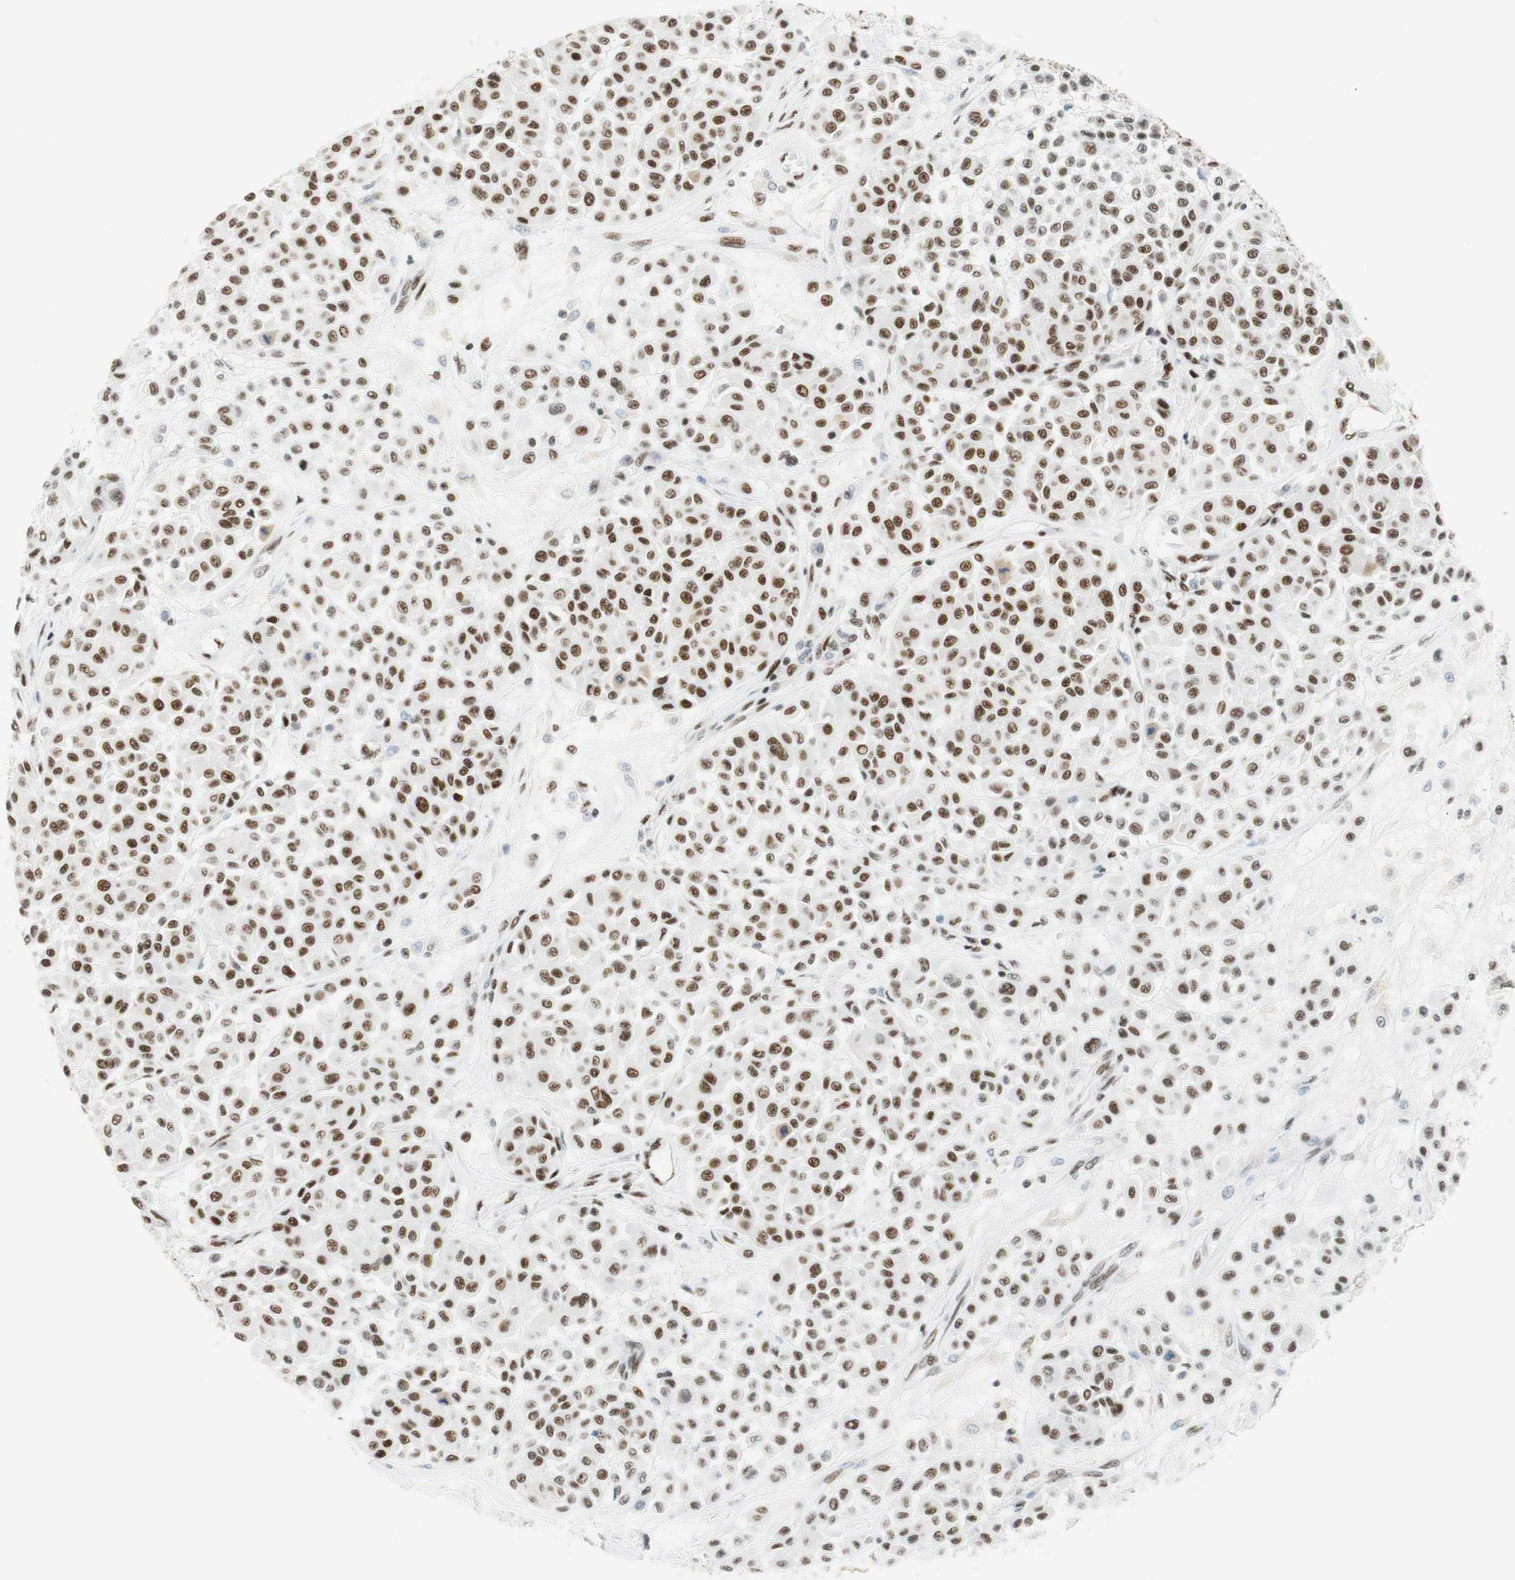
{"staining": {"intensity": "moderate", "quantity": ">75%", "location": "nuclear"}, "tissue": "melanoma", "cell_type": "Tumor cells", "image_type": "cancer", "snomed": [{"axis": "morphology", "description": "Malignant melanoma, Metastatic site"}, {"axis": "topography", "description": "Soft tissue"}], "caption": "Immunohistochemical staining of melanoma reveals moderate nuclear protein staining in about >75% of tumor cells.", "gene": "RNF20", "patient": {"sex": "male", "age": 41}}